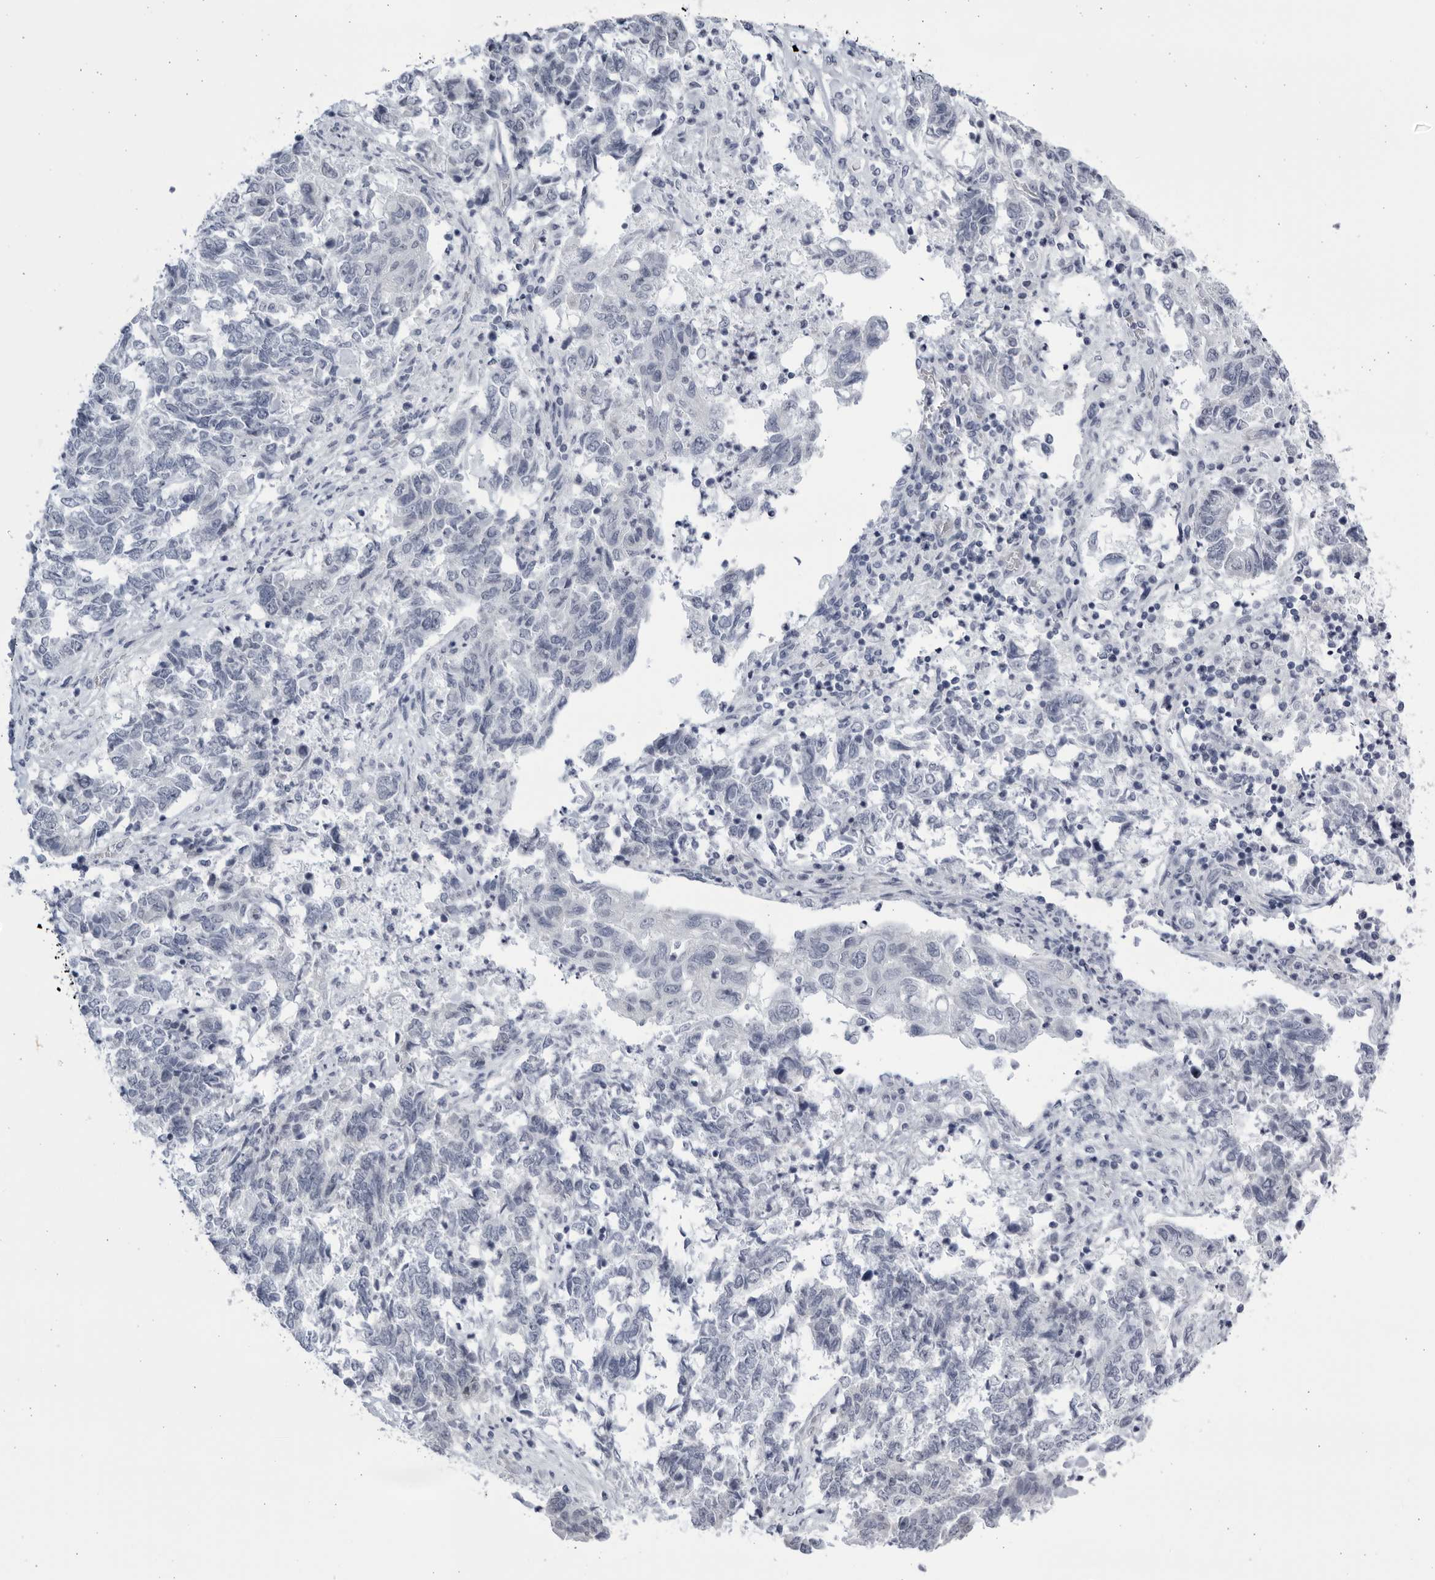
{"staining": {"intensity": "negative", "quantity": "none", "location": "none"}, "tissue": "endometrial cancer", "cell_type": "Tumor cells", "image_type": "cancer", "snomed": [{"axis": "morphology", "description": "Adenocarcinoma, NOS"}, {"axis": "topography", "description": "Endometrium"}], "caption": "Immunohistochemistry (IHC) of endometrial cancer displays no expression in tumor cells. Nuclei are stained in blue.", "gene": "CCDC181", "patient": {"sex": "female", "age": 80}}